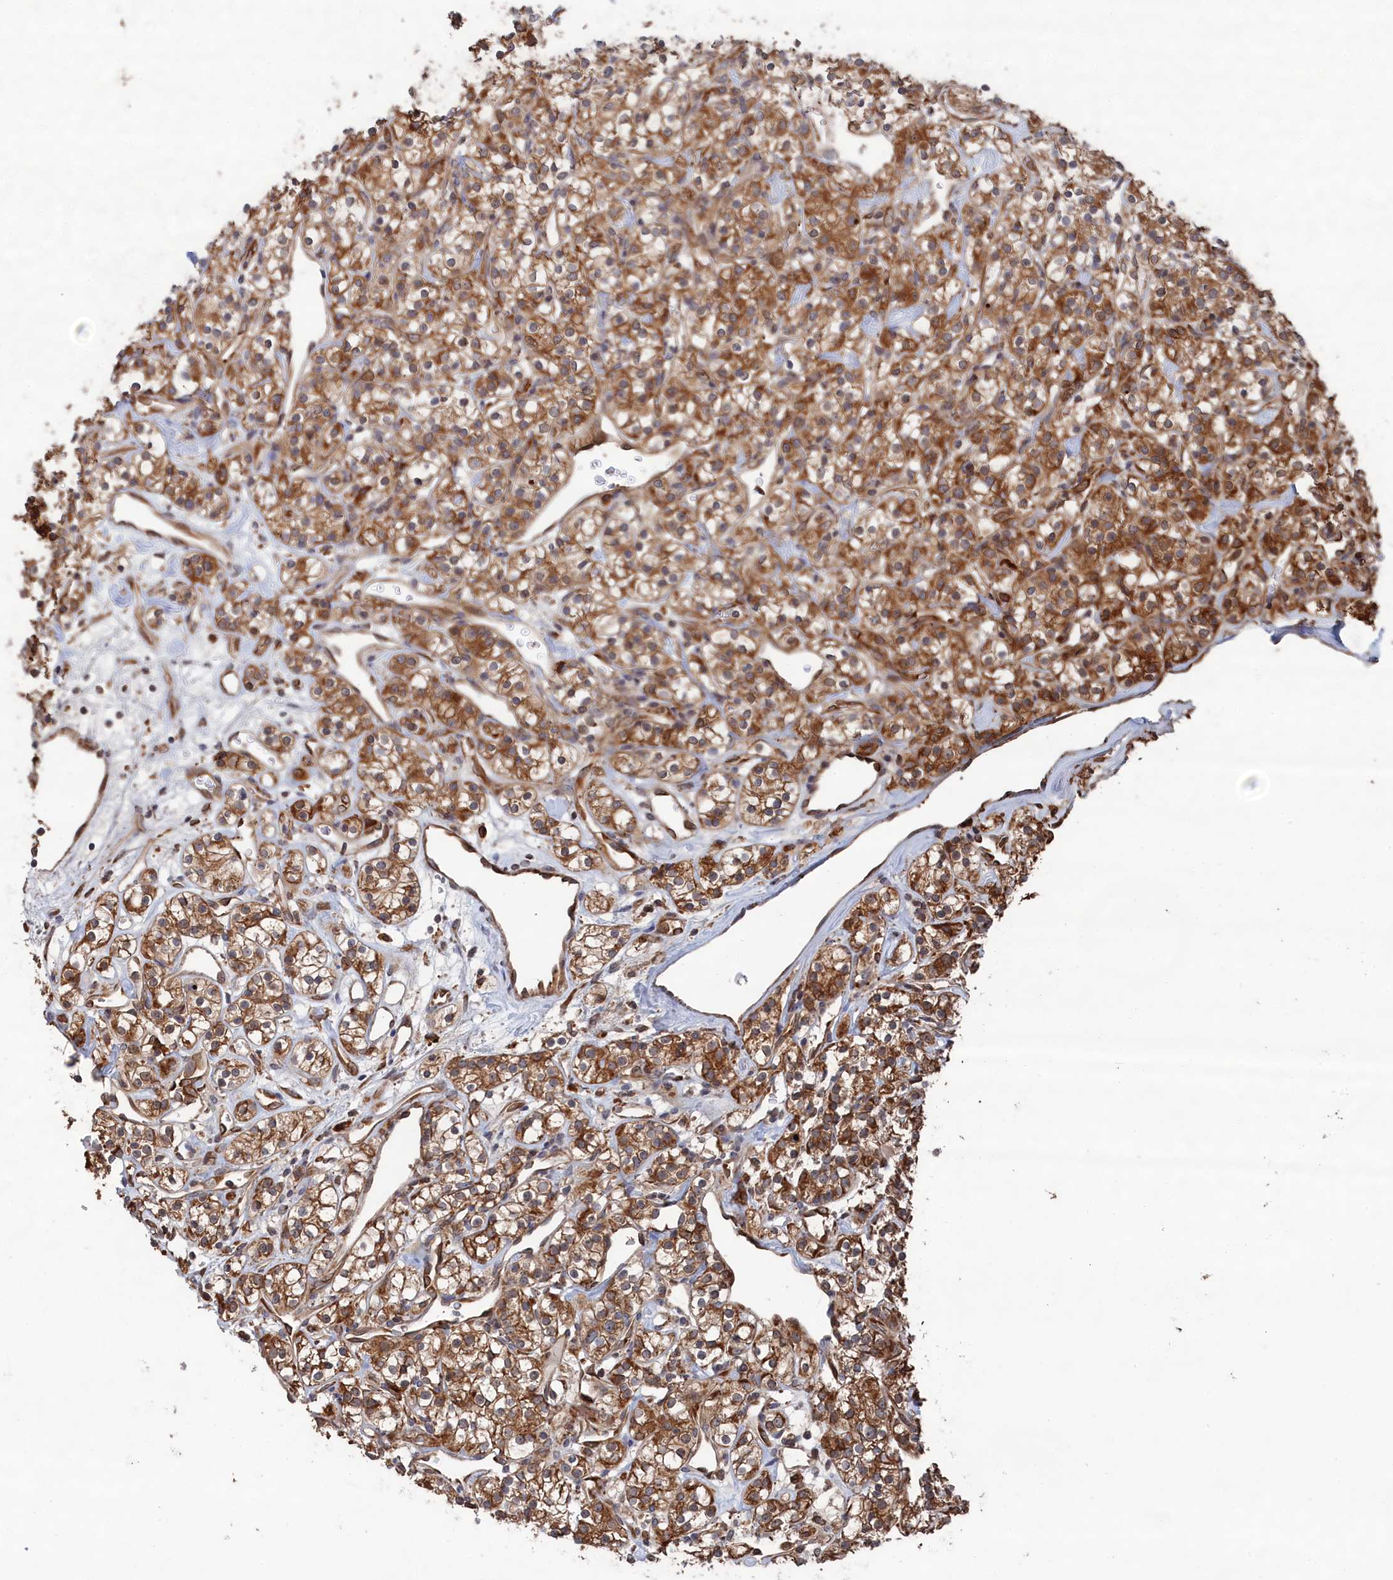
{"staining": {"intensity": "moderate", "quantity": ">75%", "location": "cytoplasmic/membranous"}, "tissue": "renal cancer", "cell_type": "Tumor cells", "image_type": "cancer", "snomed": [{"axis": "morphology", "description": "Adenocarcinoma, NOS"}, {"axis": "topography", "description": "Kidney"}], "caption": "Protein staining reveals moderate cytoplasmic/membranous staining in about >75% of tumor cells in renal cancer (adenocarcinoma).", "gene": "BPIFB6", "patient": {"sex": "male", "age": 77}}